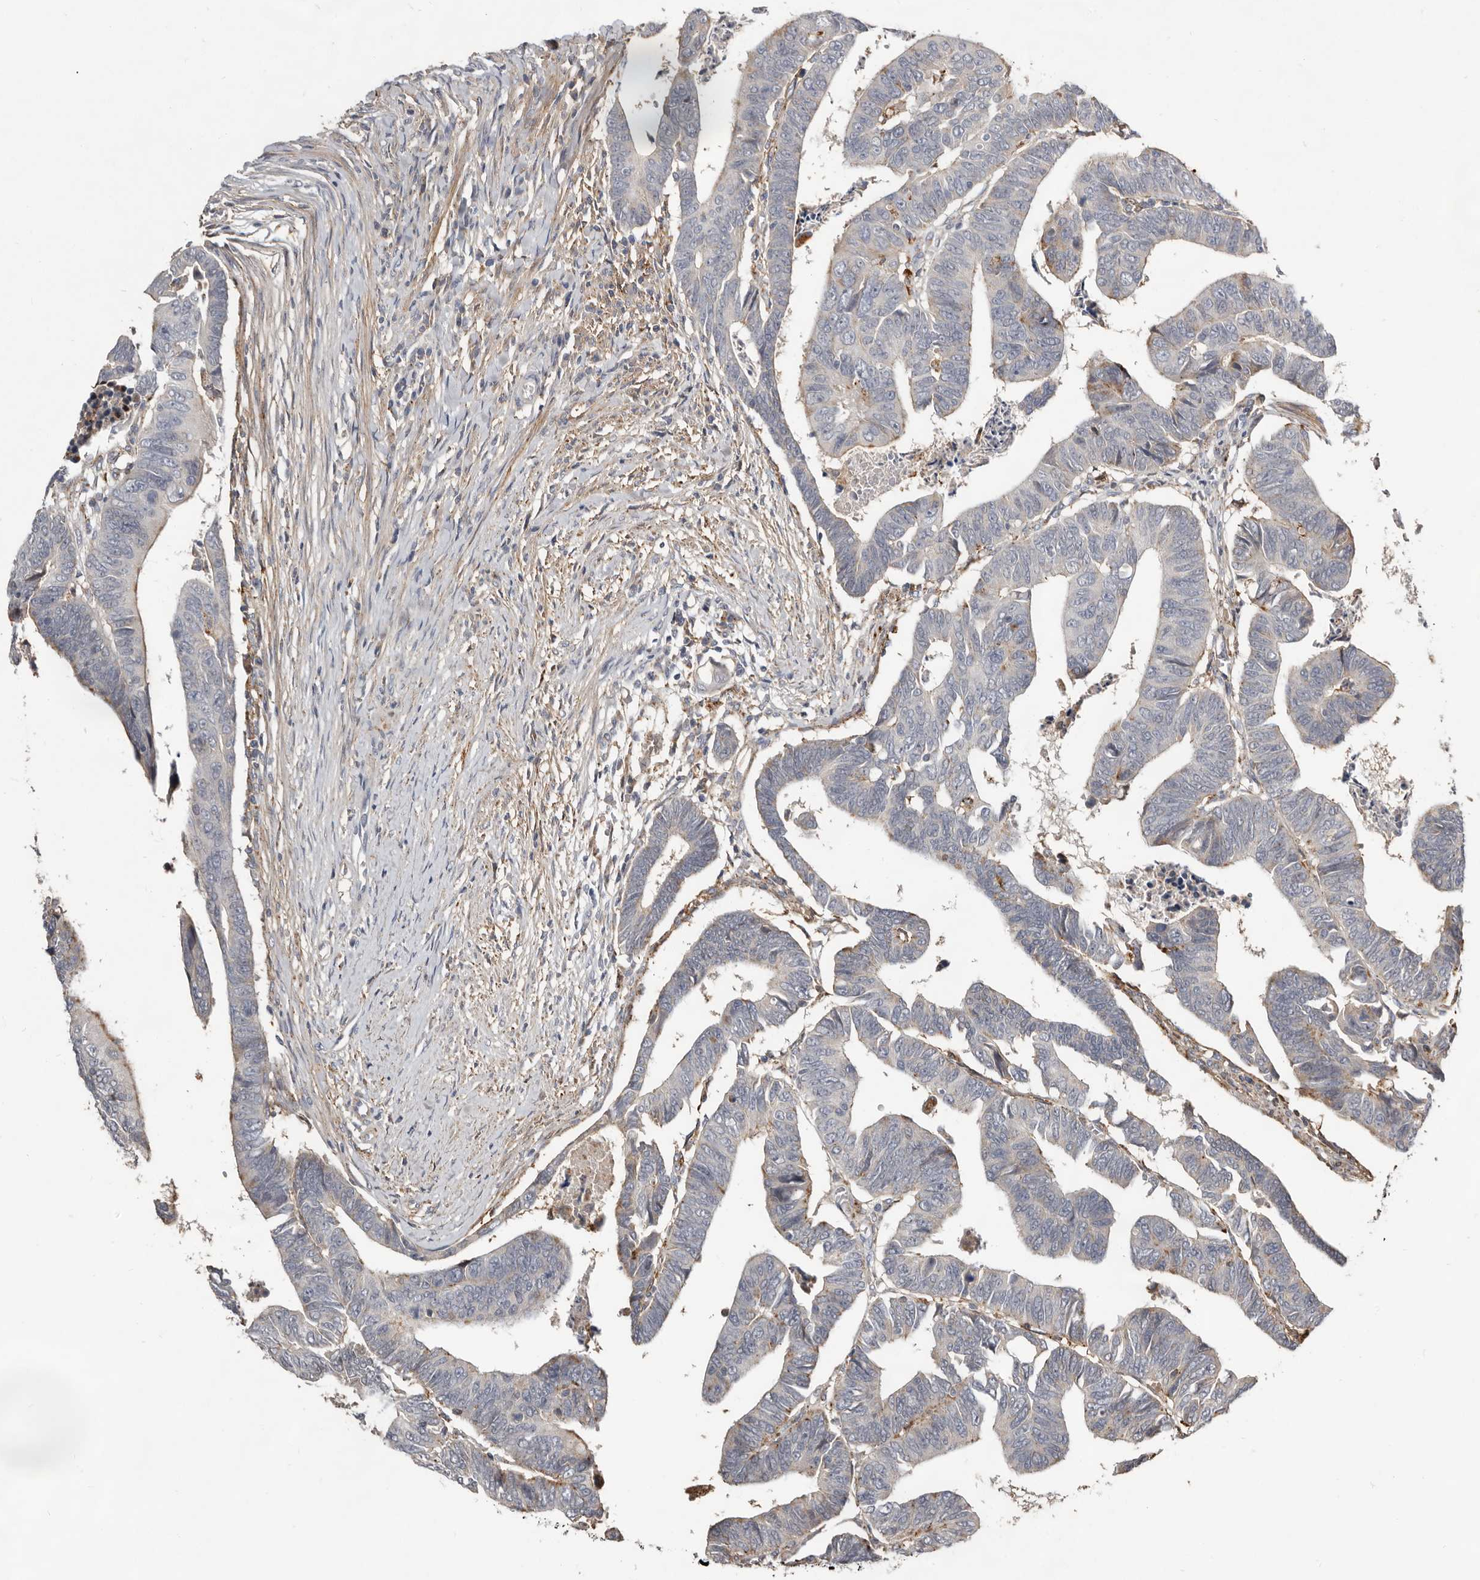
{"staining": {"intensity": "negative", "quantity": "none", "location": "none"}, "tissue": "colorectal cancer", "cell_type": "Tumor cells", "image_type": "cancer", "snomed": [{"axis": "morphology", "description": "Adenocarcinoma, NOS"}, {"axis": "topography", "description": "Rectum"}], "caption": "A high-resolution photomicrograph shows immunohistochemistry (IHC) staining of colorectal adenocarcinoma, which exhibits no significant positivity in tumor cells. (Stains: DAB IHC with hematoxylin counter stain, Microscopy: brightfield microscopy at high magnification).", "gene": "KIF26B", "patient": {"sex": "female", "age": 65}}